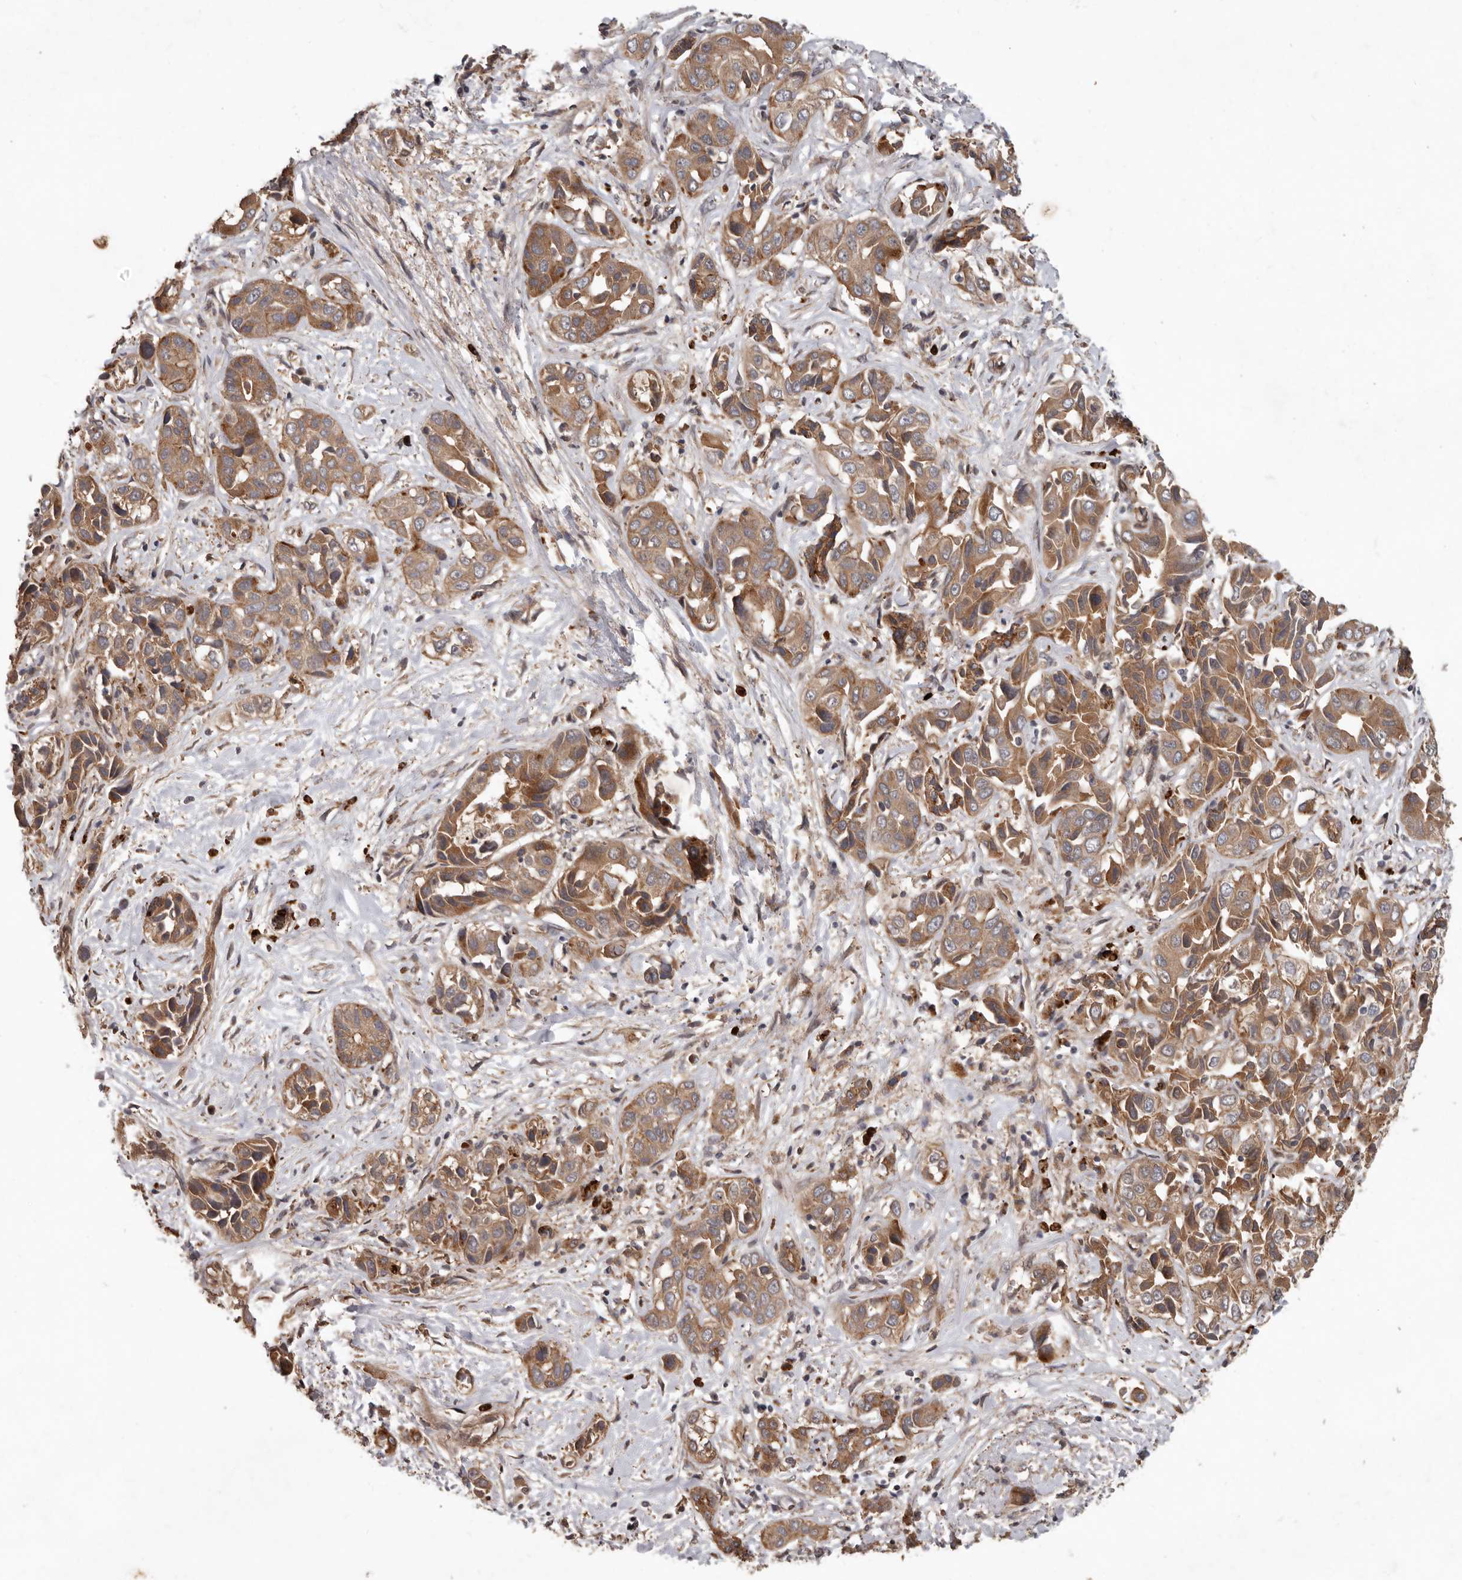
{"staining": {"intensity": "moderate", "quantity": ">75%", "location": "cytoplasmic/membranous"}, "tissue": "liver cancer", "cell_type": "Tumor cells", "image_type": "cancer", "snomed": [{"axis": "morphology", "description": "Cholangiocarcinoma"}, {"axis": "topography", "description": "Liver"}], "caption": "Cholangiocarcinoma (liver) stained for a protein displays moderate cytoplasmic/membranous positivity in tumor cells. Immunohistochemistry (ihc) stains the protein in brown and the nuclei are stained blue.", "gene": "ARHGEF5", "patient": {"sex": "female", "age": 52}}